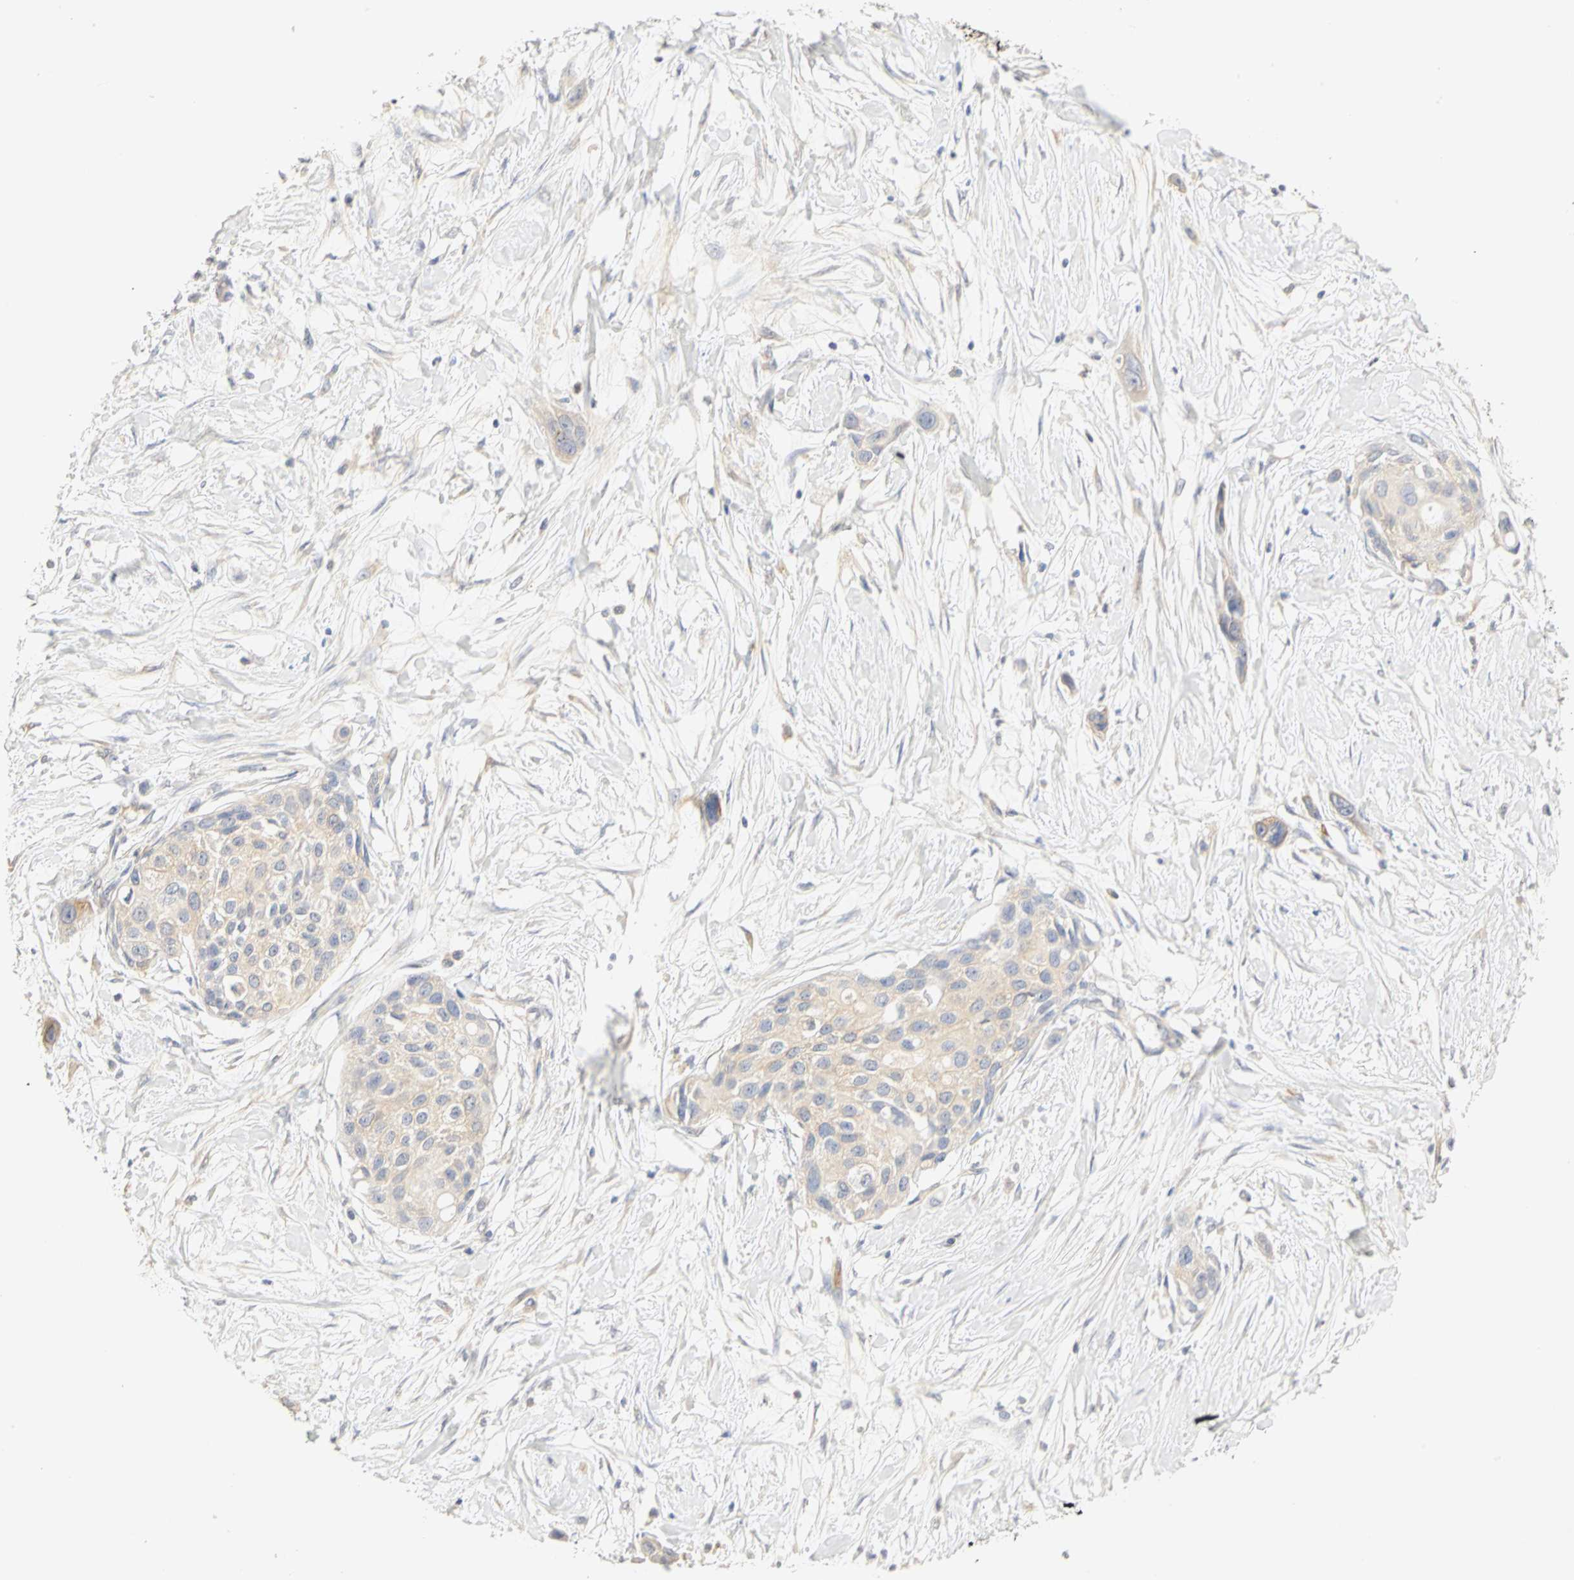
{"staining": {"intensity": "weak", "quantity": ">75%", "location": "cytoplasmic/membranous"}, "tissue": "pancreatic cancer", "cell_type": "Tumor cells", "image_type": "cancer", "snomed": [{"axis": "morphology", "description": "Adenocarcinoma, NOS"}, {"axis": "topography", "description": "Pancreas"}], "caption": "Immunohistochemistry (IHC) image of neoplastic tissue: pancreatic adenocarcinoma stained using IHC demonstrates low levels of weak protein expression localized specifically in the cytoplasmic/membranous of tumor cells, appearing as a cytoplasmic/membranous brown color.", "gene": "GNRH2", "patient": {"sex": "female", "age": 60}}